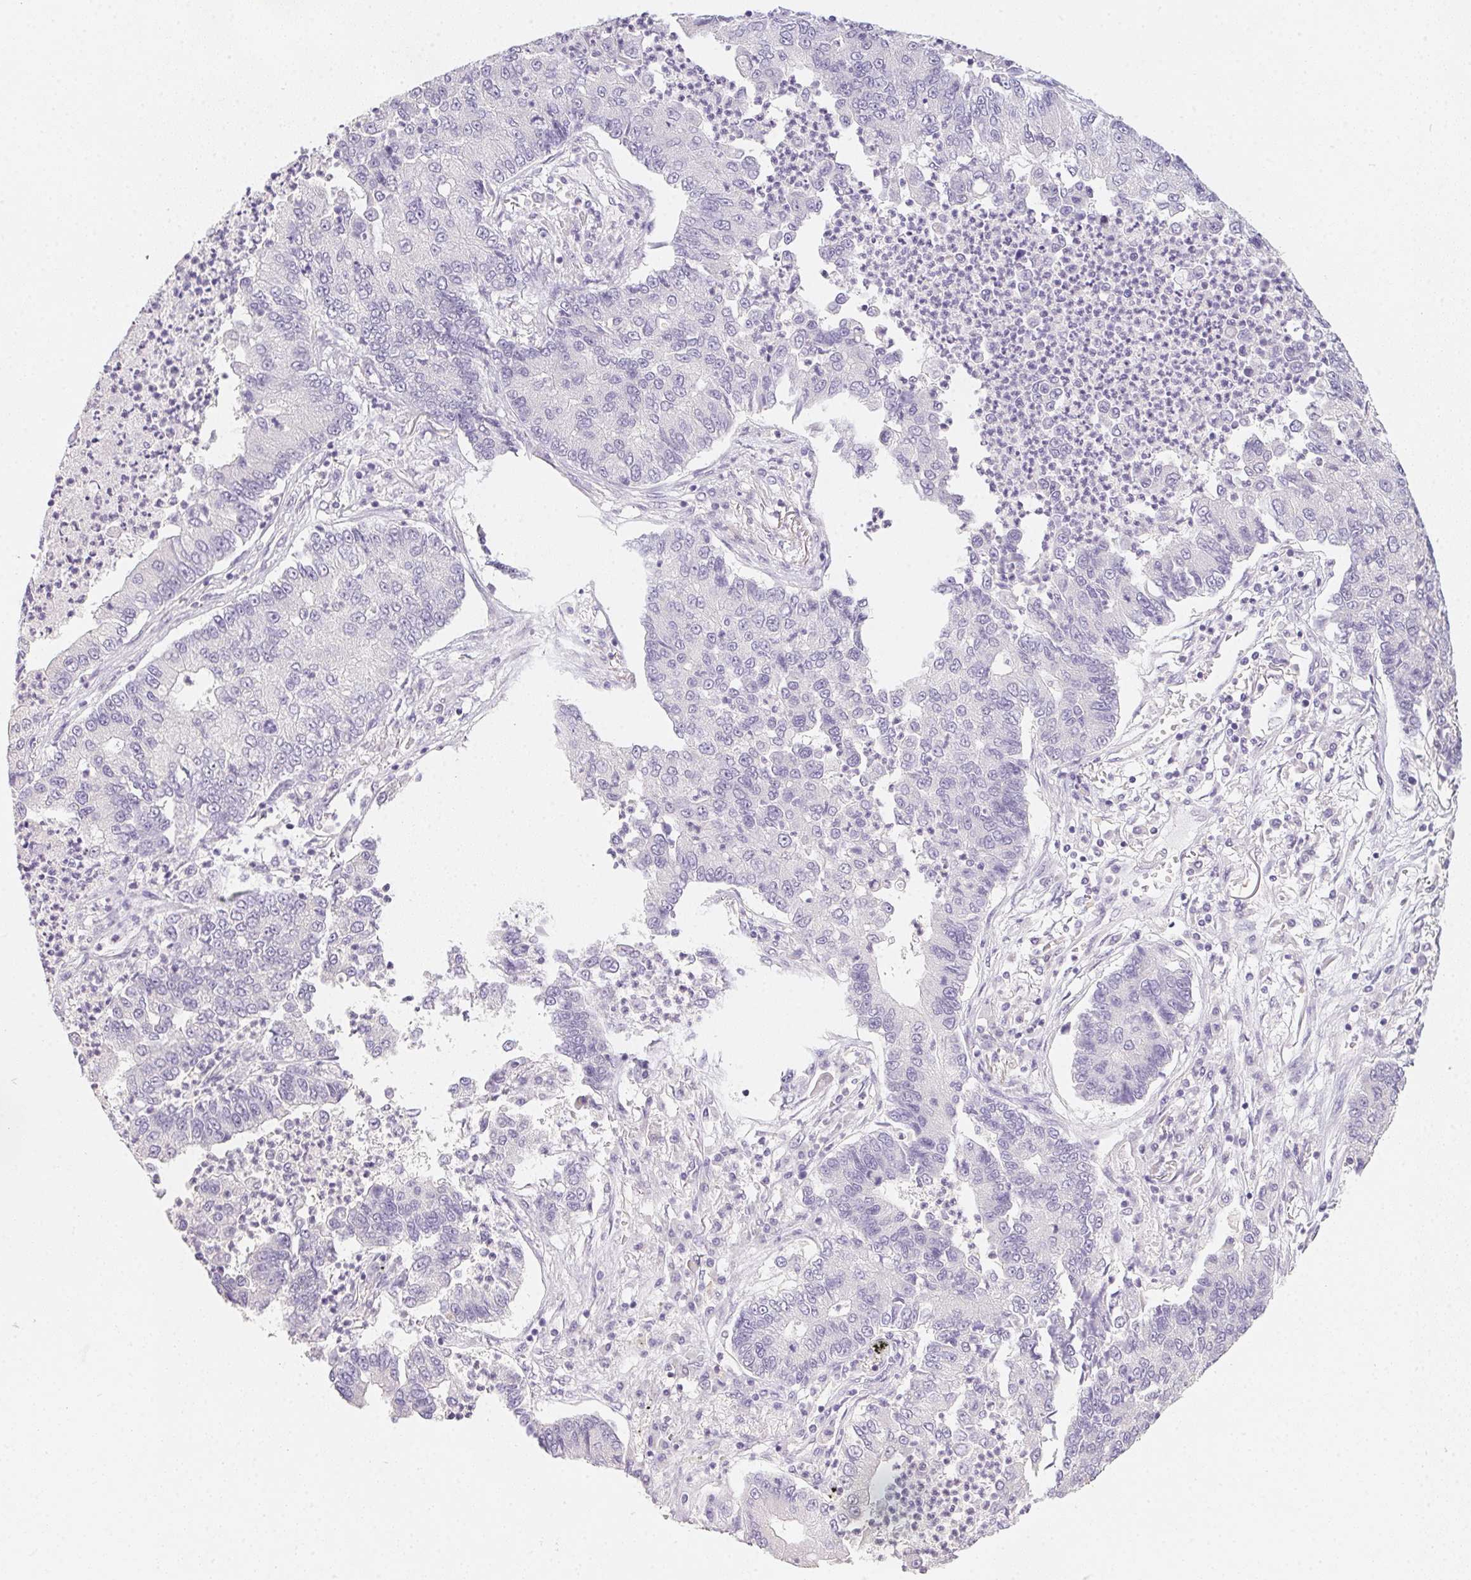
{"staining": {"intensity": "negative", "quantity": "none", "location": "none"}, "tissue": "lung cancer", "cell_type": "Tumor cells", "image_type": "cancer", "snomed": [{"axis": "morphology", "description": "Adenocarcinoma, NOS"}, {"axis": "topography", "description": "Lung"}], "caption": "This is an IHC photomicrograph of lung cancer. There is no staining in tumor cells.", "gene": "ZBBX", "patient": {"sex": "female", "age": 57}}